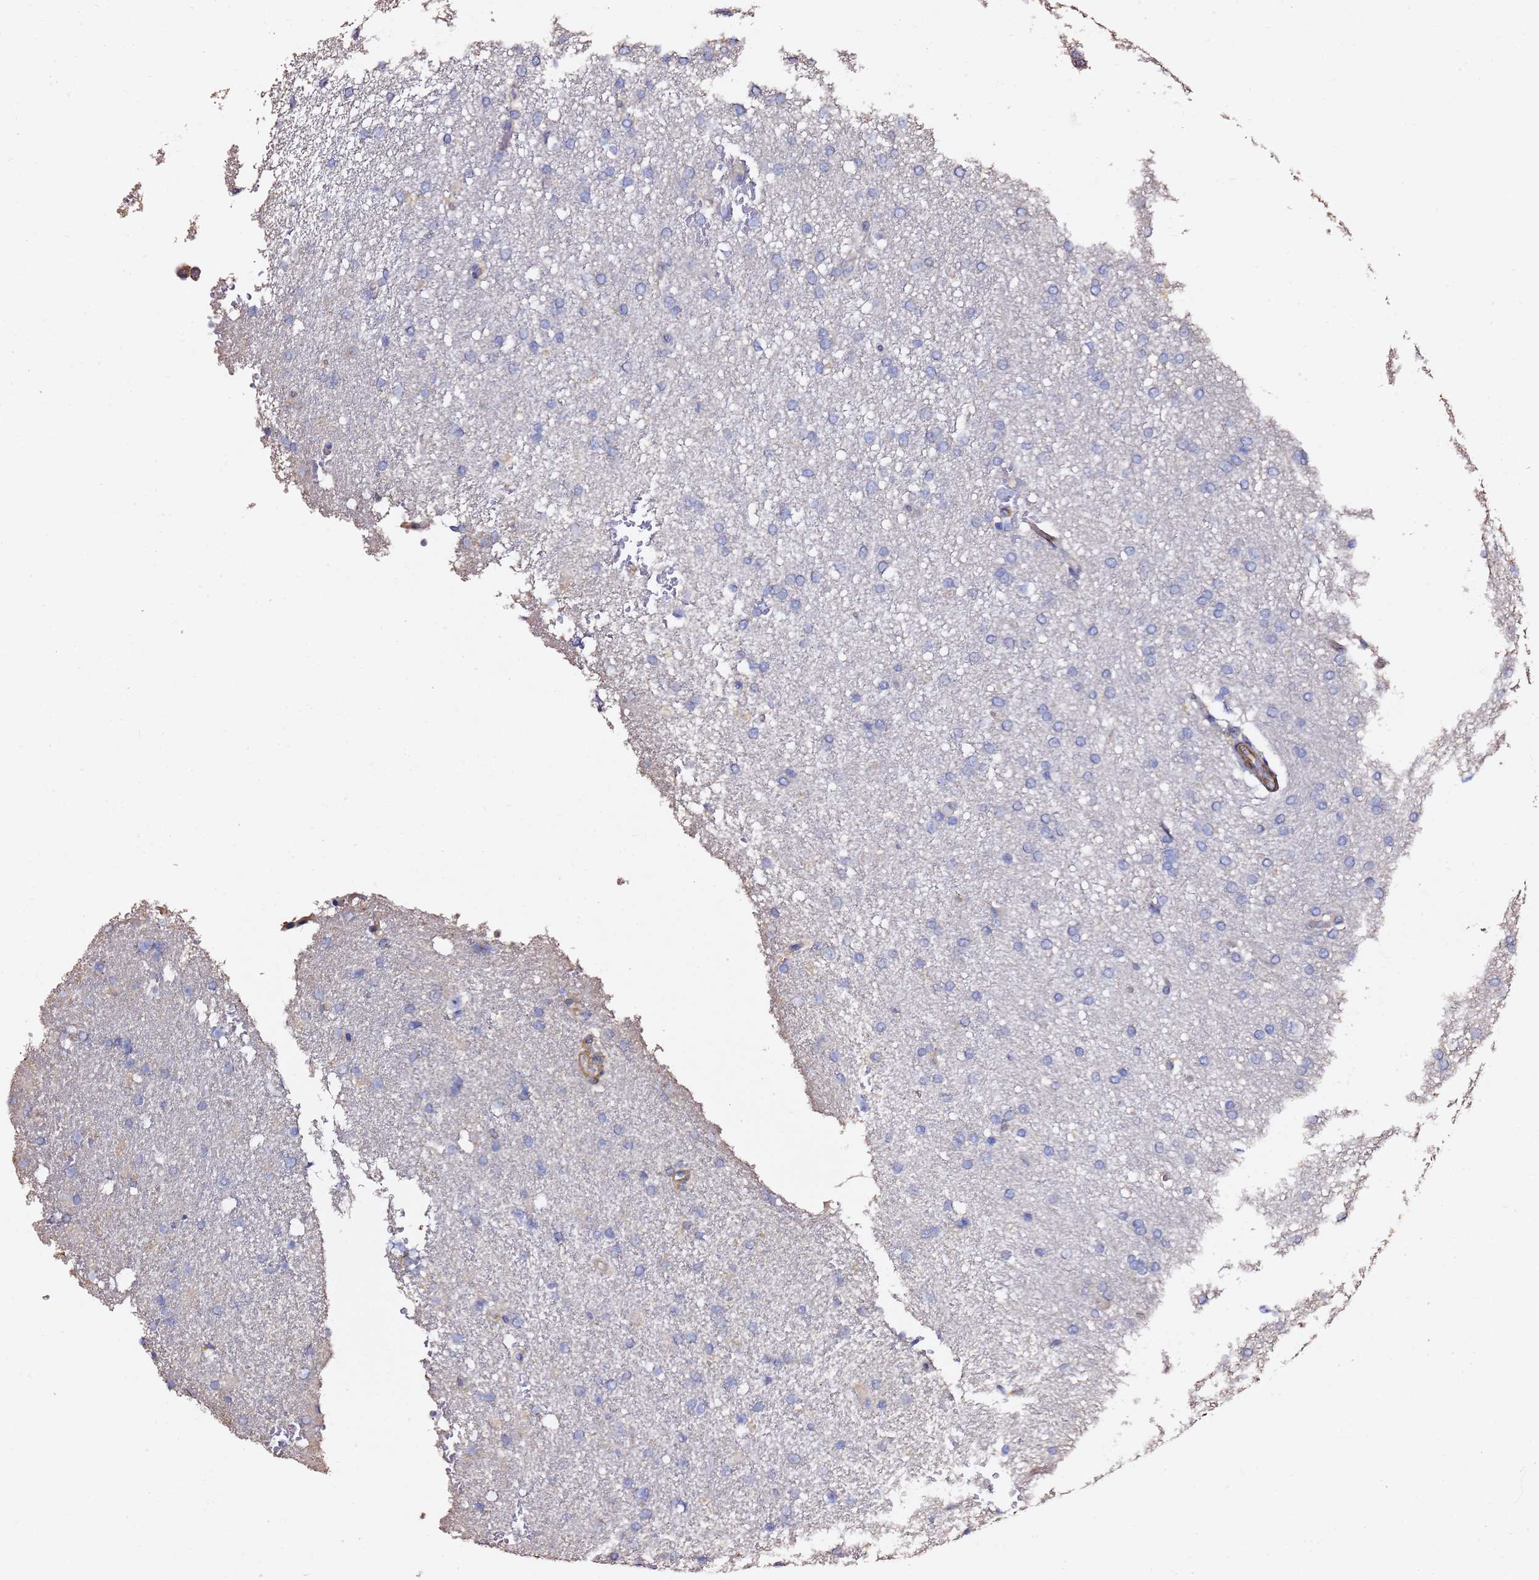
{"staining": {"intensity": "negative", "quantity": "none", "location": "none"}, "tissue": "glioma", "cell_type": "Tumor cells", "image_type": "cancer", "snomed": [{"axis": "morphology", "description": "Glioma, malignant, High grade"}, {"axis": "topography", "description": "Brain"}], "caption": "Immunohistochemical staining of malignant high-grade glioma shows no significant expression in tumor cells.", "gene": "ZFP36L2", "patient": {"sex": "male", "age": 72}}